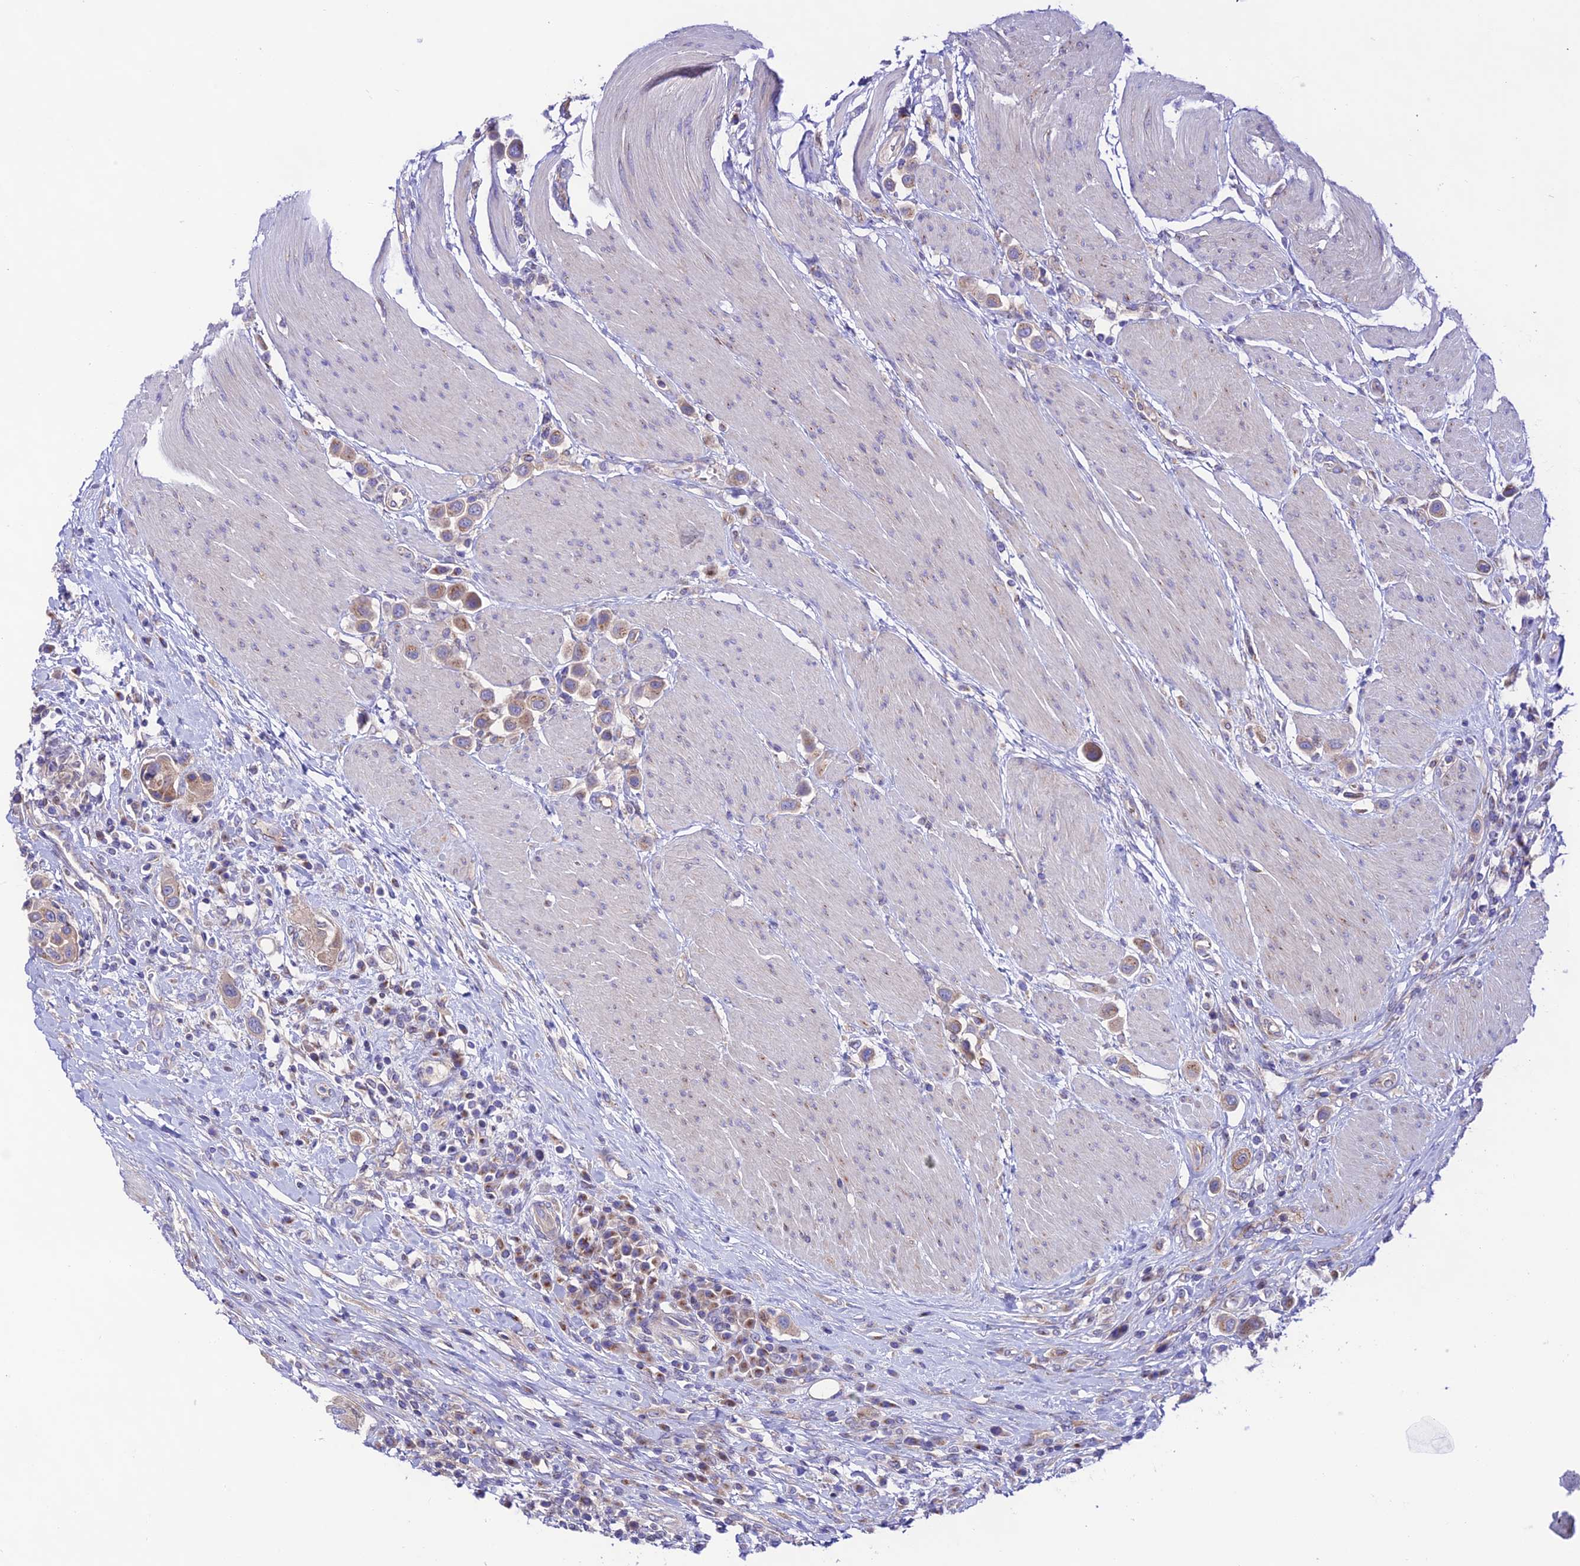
{"staining": {"intensity": "weak", "quantity": ">75%", "location": "cytoplasmic/membranous"}, "tissue": "urothelial cancer", "cell_type": "Tumor cells", "image_type": "cancer", "snomed": [{"axis": "morphology", "description": "Urothelial carcinoma, High grade"}, {"axis": "topography", "description": "Urinary bladder"}], "caption": "Protein expression analysis of human high-grade urothelial carcinoma reveals weak cytoplasmic/membranous positivity in approximately >75% of tumor cells.", "gene": "LACTB2", "patient": {"sex": "male", "age": 50}}